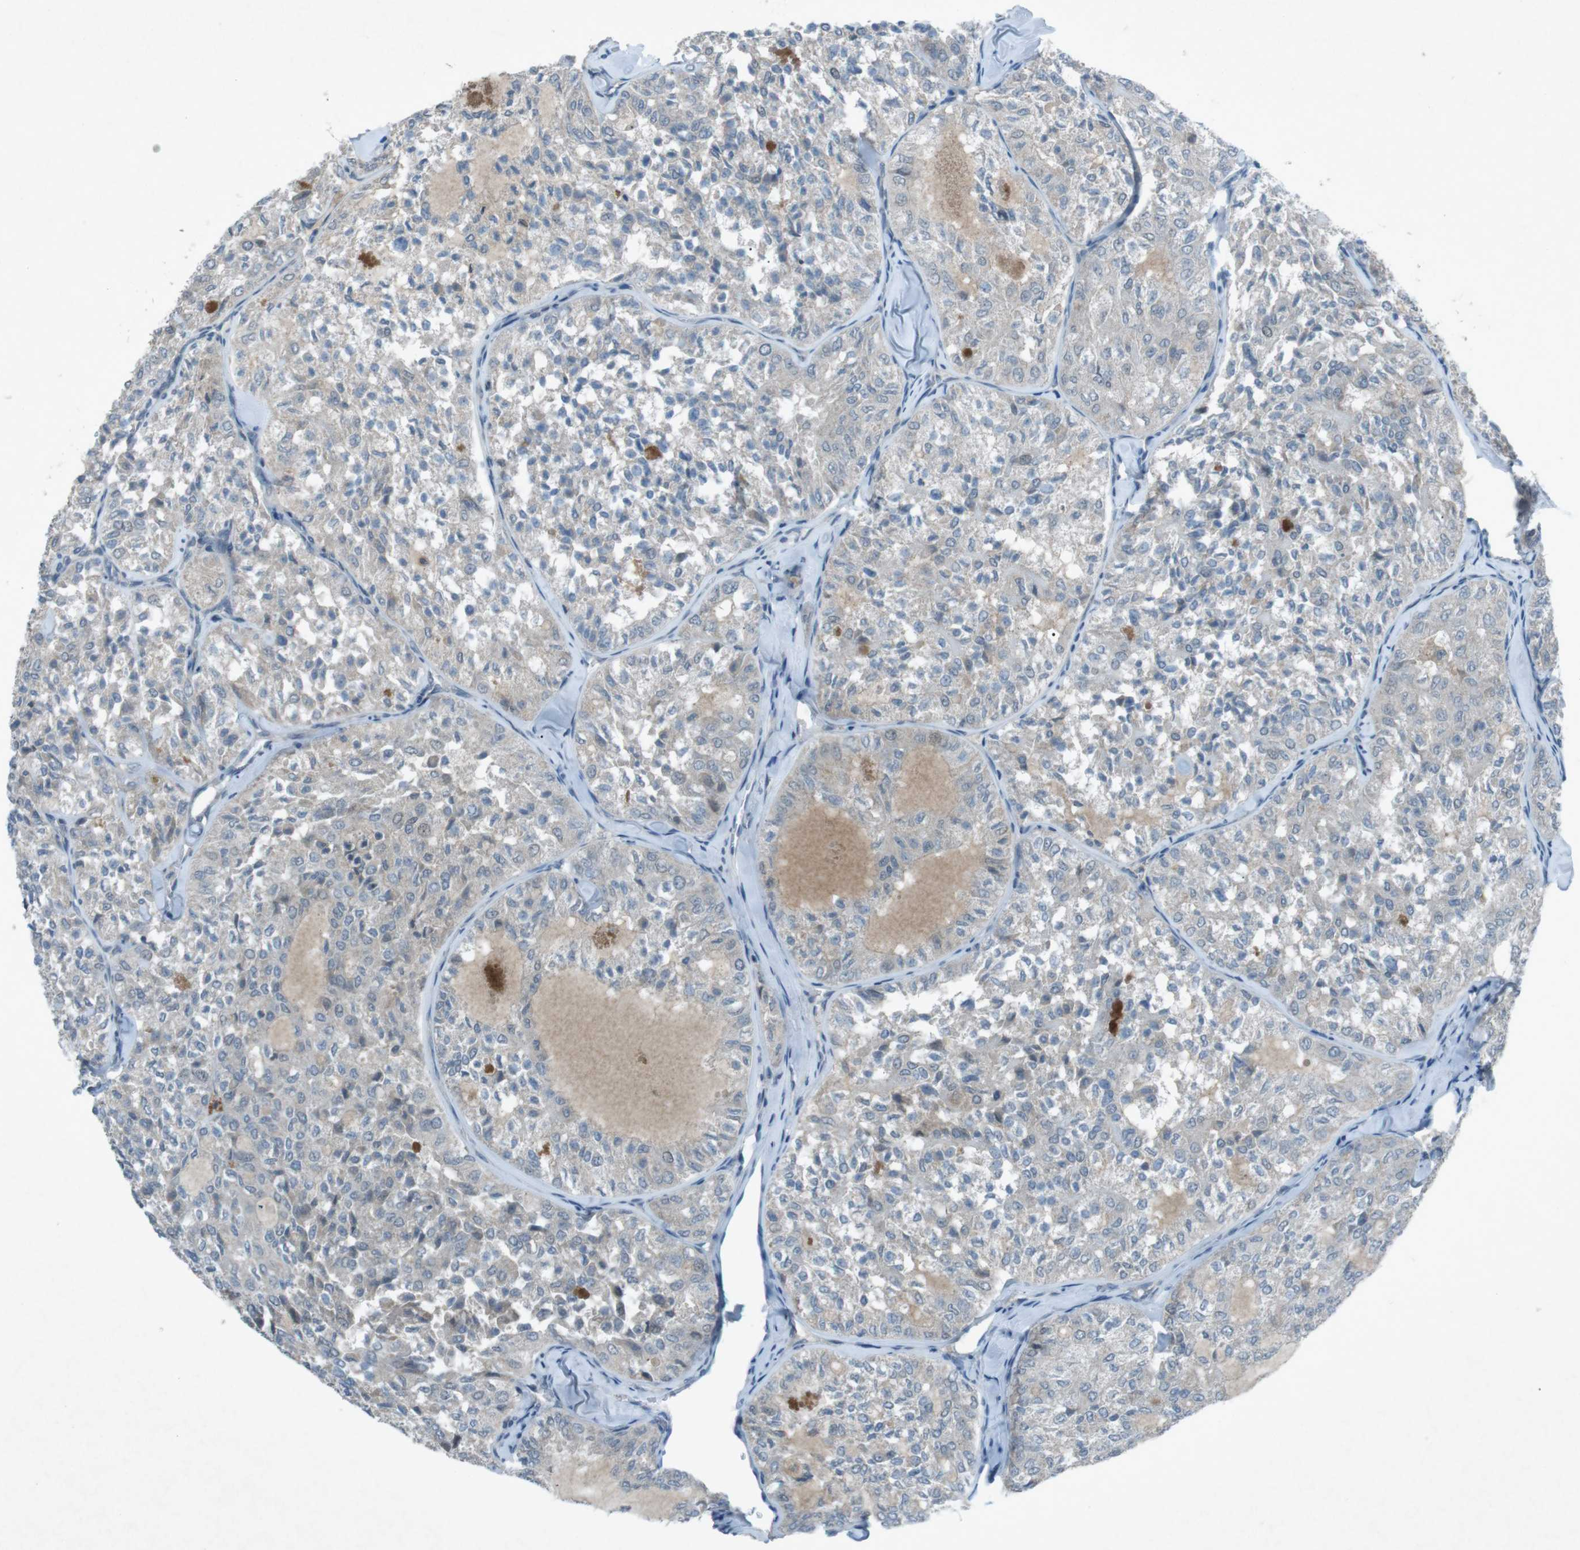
{"staining": {"intensity": "negative", "quantity": "none", "location": "none"}, "tissue": "thyroid cancer", "cell_type": "Tumor cells", "image_type": "cancer", "snomed": [{"axis": "morphology", "description": "Follicular adenoma carcinoma, NOS"}, {"axis": "topography", "description": "Thyroid gland"}], "caption": "IHC histopathology image of human thyroid follicular adenoma carcinoma stained for a protein (brown), which demonstrates no staining in tumor cells.", "gene": "FCRLA", "patient": {"sex": "male", "age": 75}}